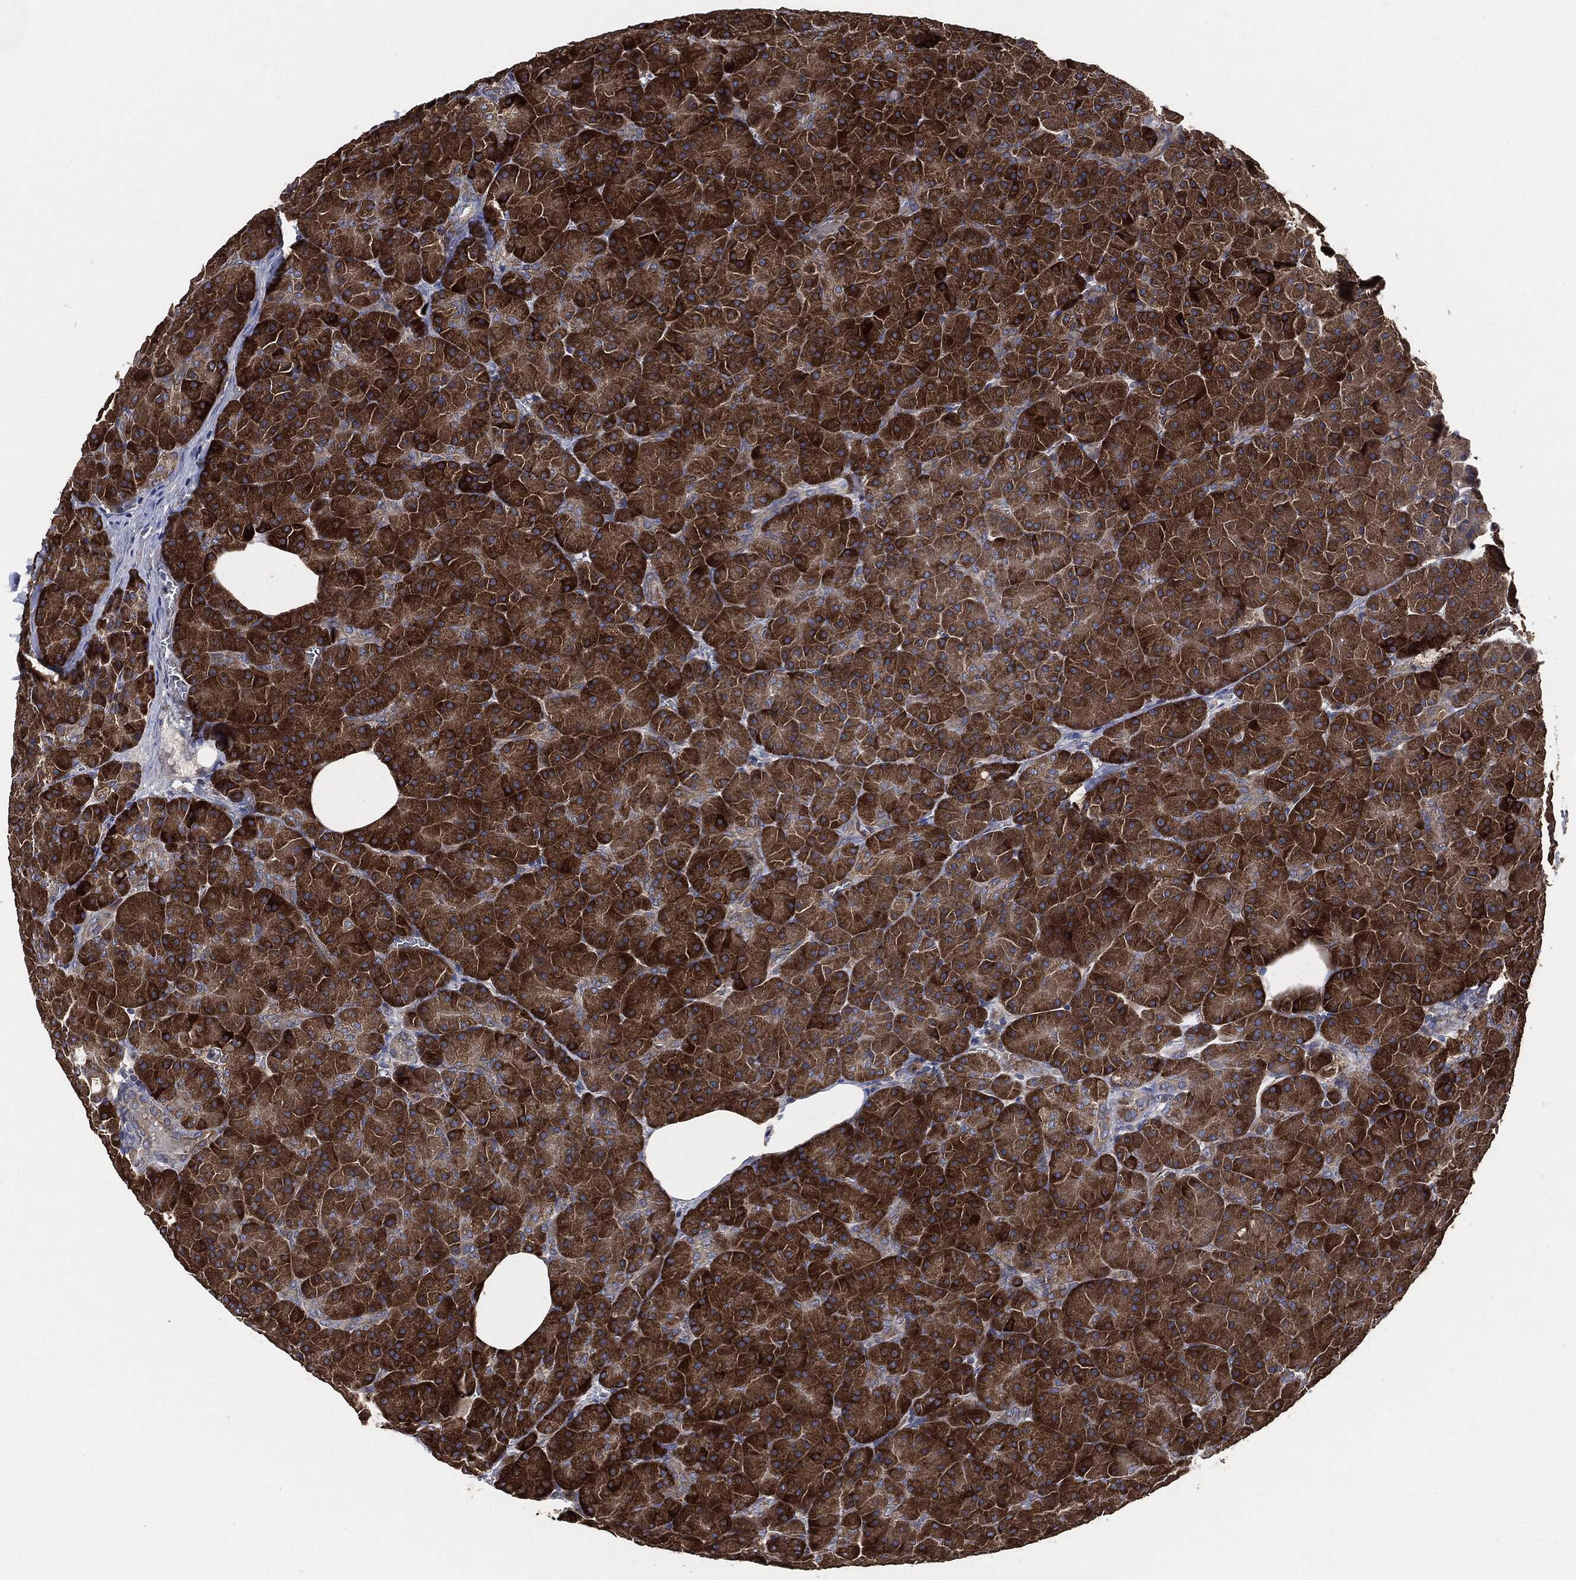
{"staining": {"intensity": "strong", "quantity": ">75%", "location": "cytoplasmic/membranous"}, "tissue": "pancreas", "cell_type": "Exocrine glandular cells", "image_type": "normal", "snomed": [{"axis": "morphology", "description": "Normal tissue, NOS"}, {"axis": "topography", "description": "Pancreas"}], "caption": "Brown immunohistochemical staining in unremarkable human pancreas exhibits strong cytoplasmic/membranous expression in about >75% of exocrine glandular cells.", "gene": "STK3", "patient": {"sex": "male", "age": 61}}